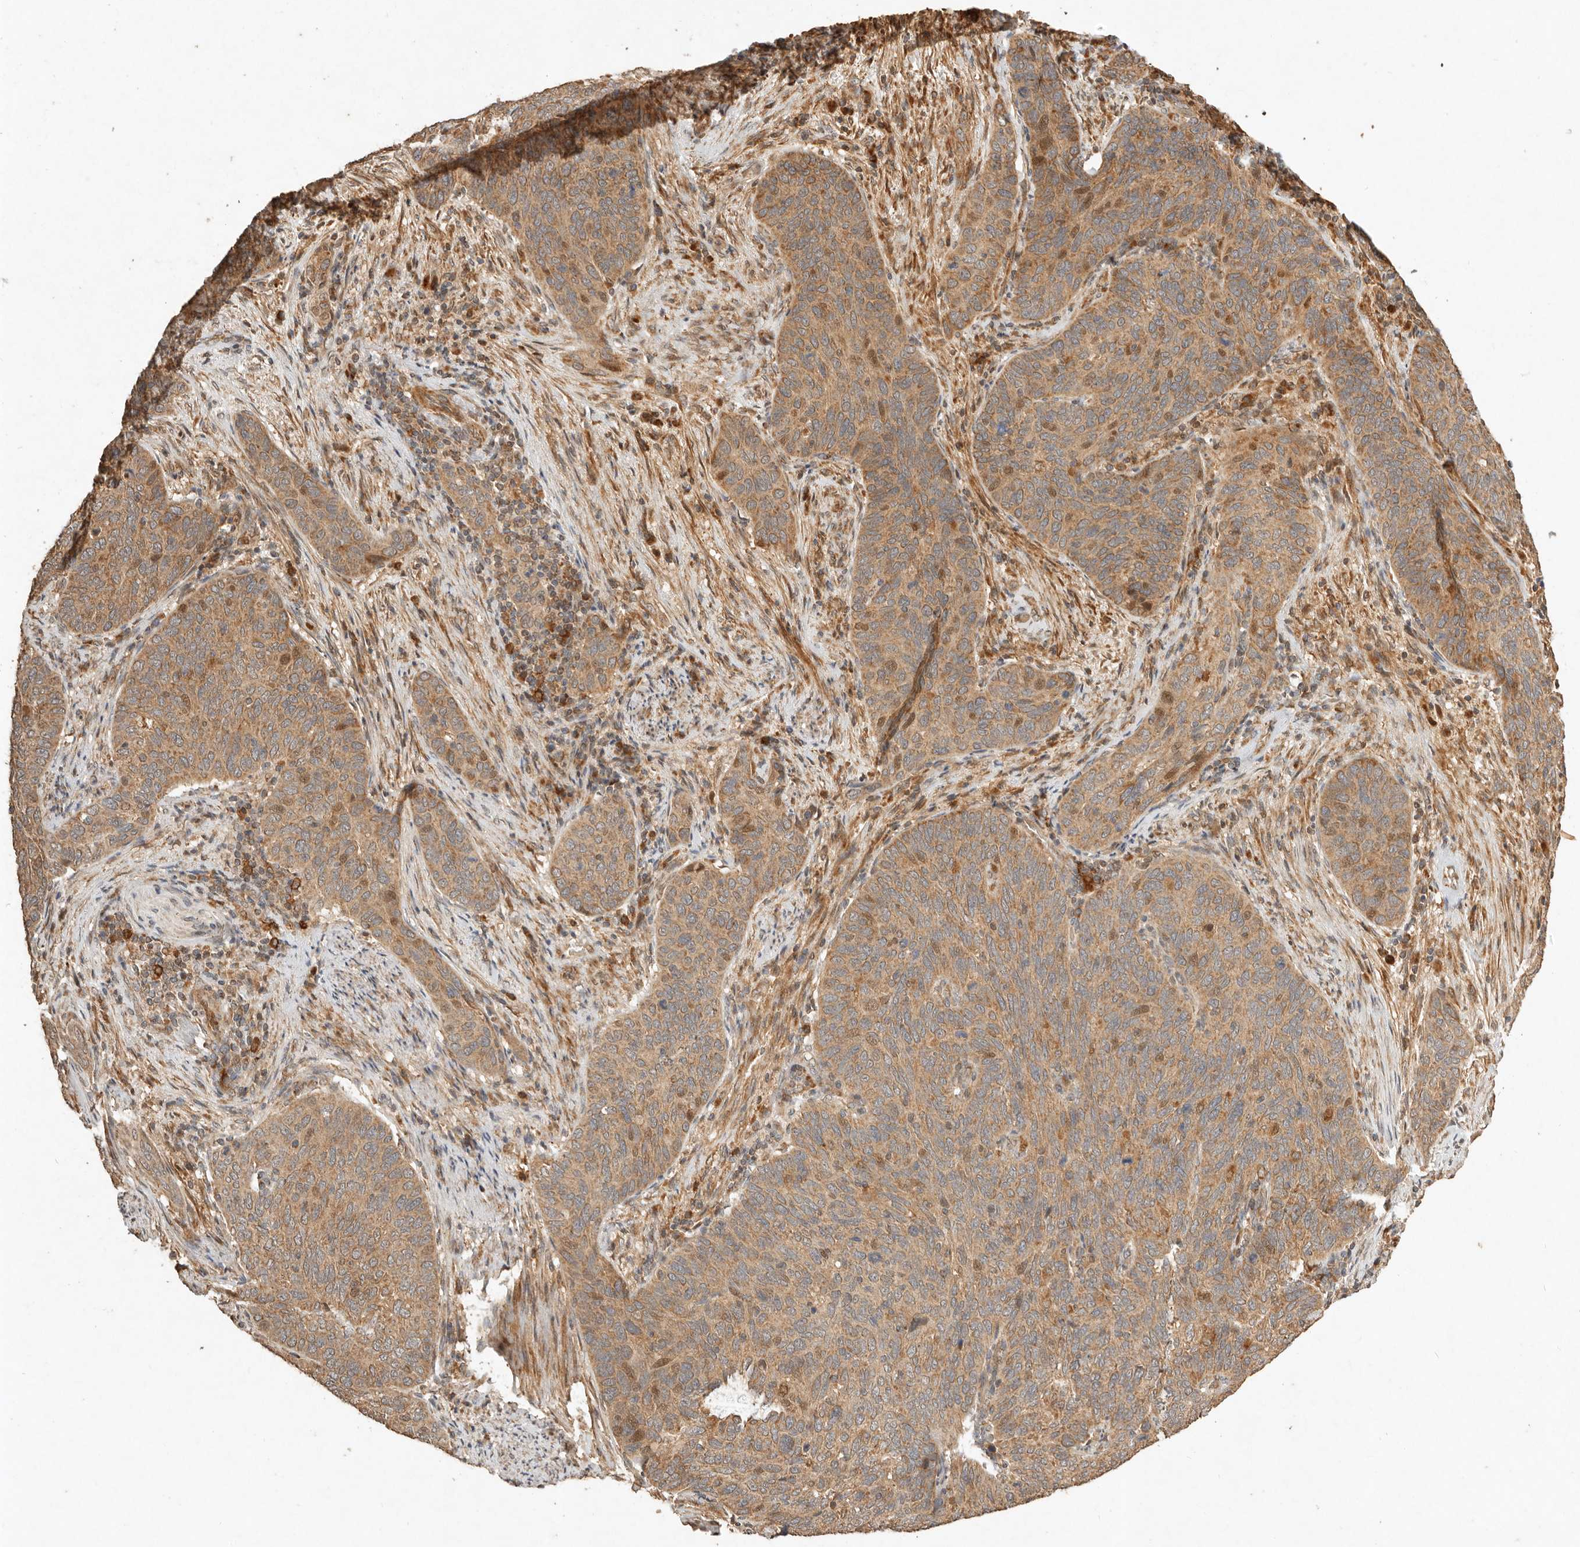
{"staining": {"intensity": "moderate", "quantity": ">75%", "location": "cytoplasmic/membranous"}, "tissue": "cervical cancer", "cell_type": "Tumor cells", "image_type": "cancer", "snomed": [{"axis": "morphology", "description": "Squamous cell carcinoma, NOS"}, {"axis": "topography", "description": "Cervix"}], "caption": "About >75% of tumor cells in squamous cell carcinoma (cervical) reveal moderate cytoplasmic/membranous protein positivity as visualized by brown immunohistochemical staining.", "gene": "CLEC4C", "patient": {"sex": "female", "age": 60}}